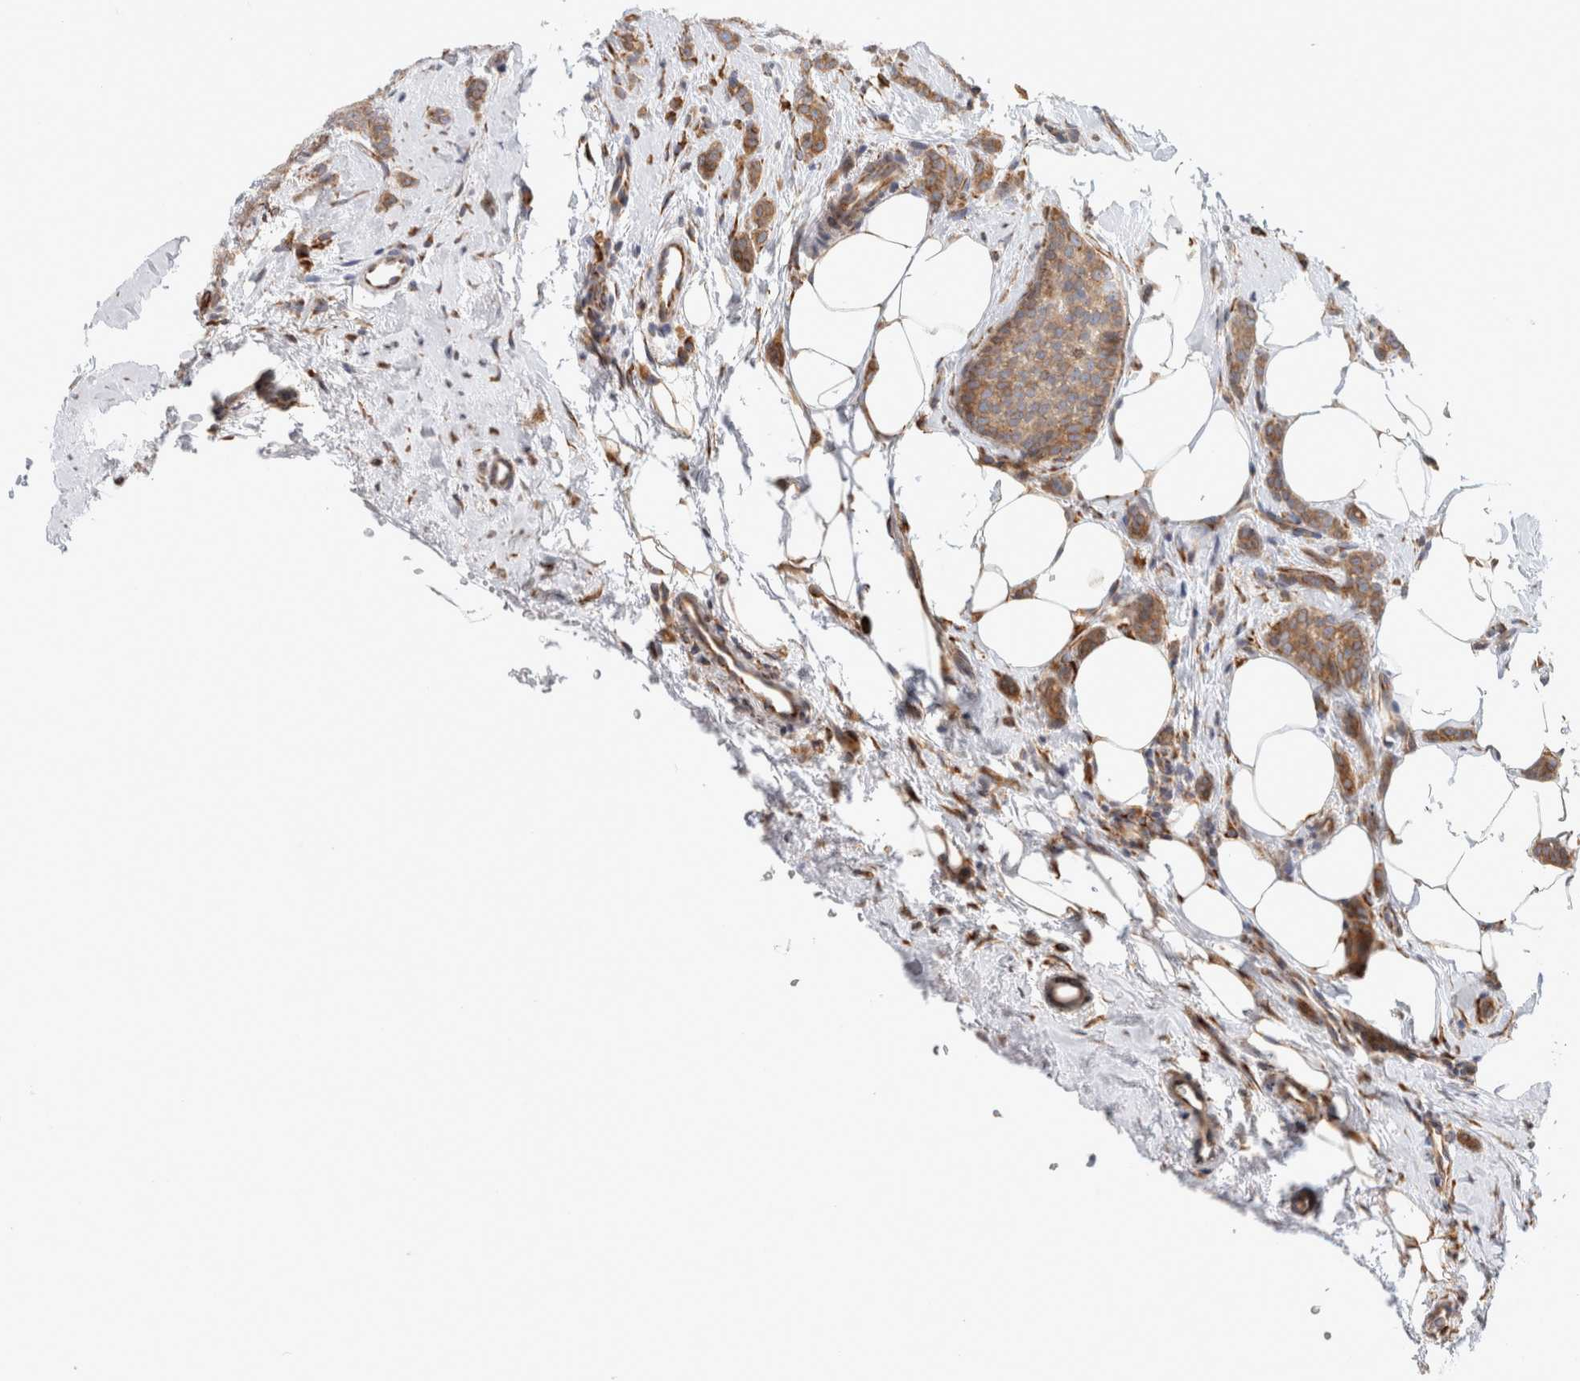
{"staining": {"intensity": "moderate", "quantity": ">75%", "location": "cytoplasmic/membranous"}, "tissue": "breast cancer", "cell_type": "Tumor cells", "image_type": "cancer", "snomed": [{"axis": "morphology", "description": "Lobular carcinoma"}, {"axis": "topography", "description": "Skin"}, {"axis": "topography", "description": "Breast"}], "caption": "Immunohistochemistry (IHC) of lobular carcinoma (breast) reveals medium levels of moderate cytoplasmic/membranous positivity in about >75% of tumor cells.", "gene": "RPN2", "patient": {"sex": "female", "age": 46}}